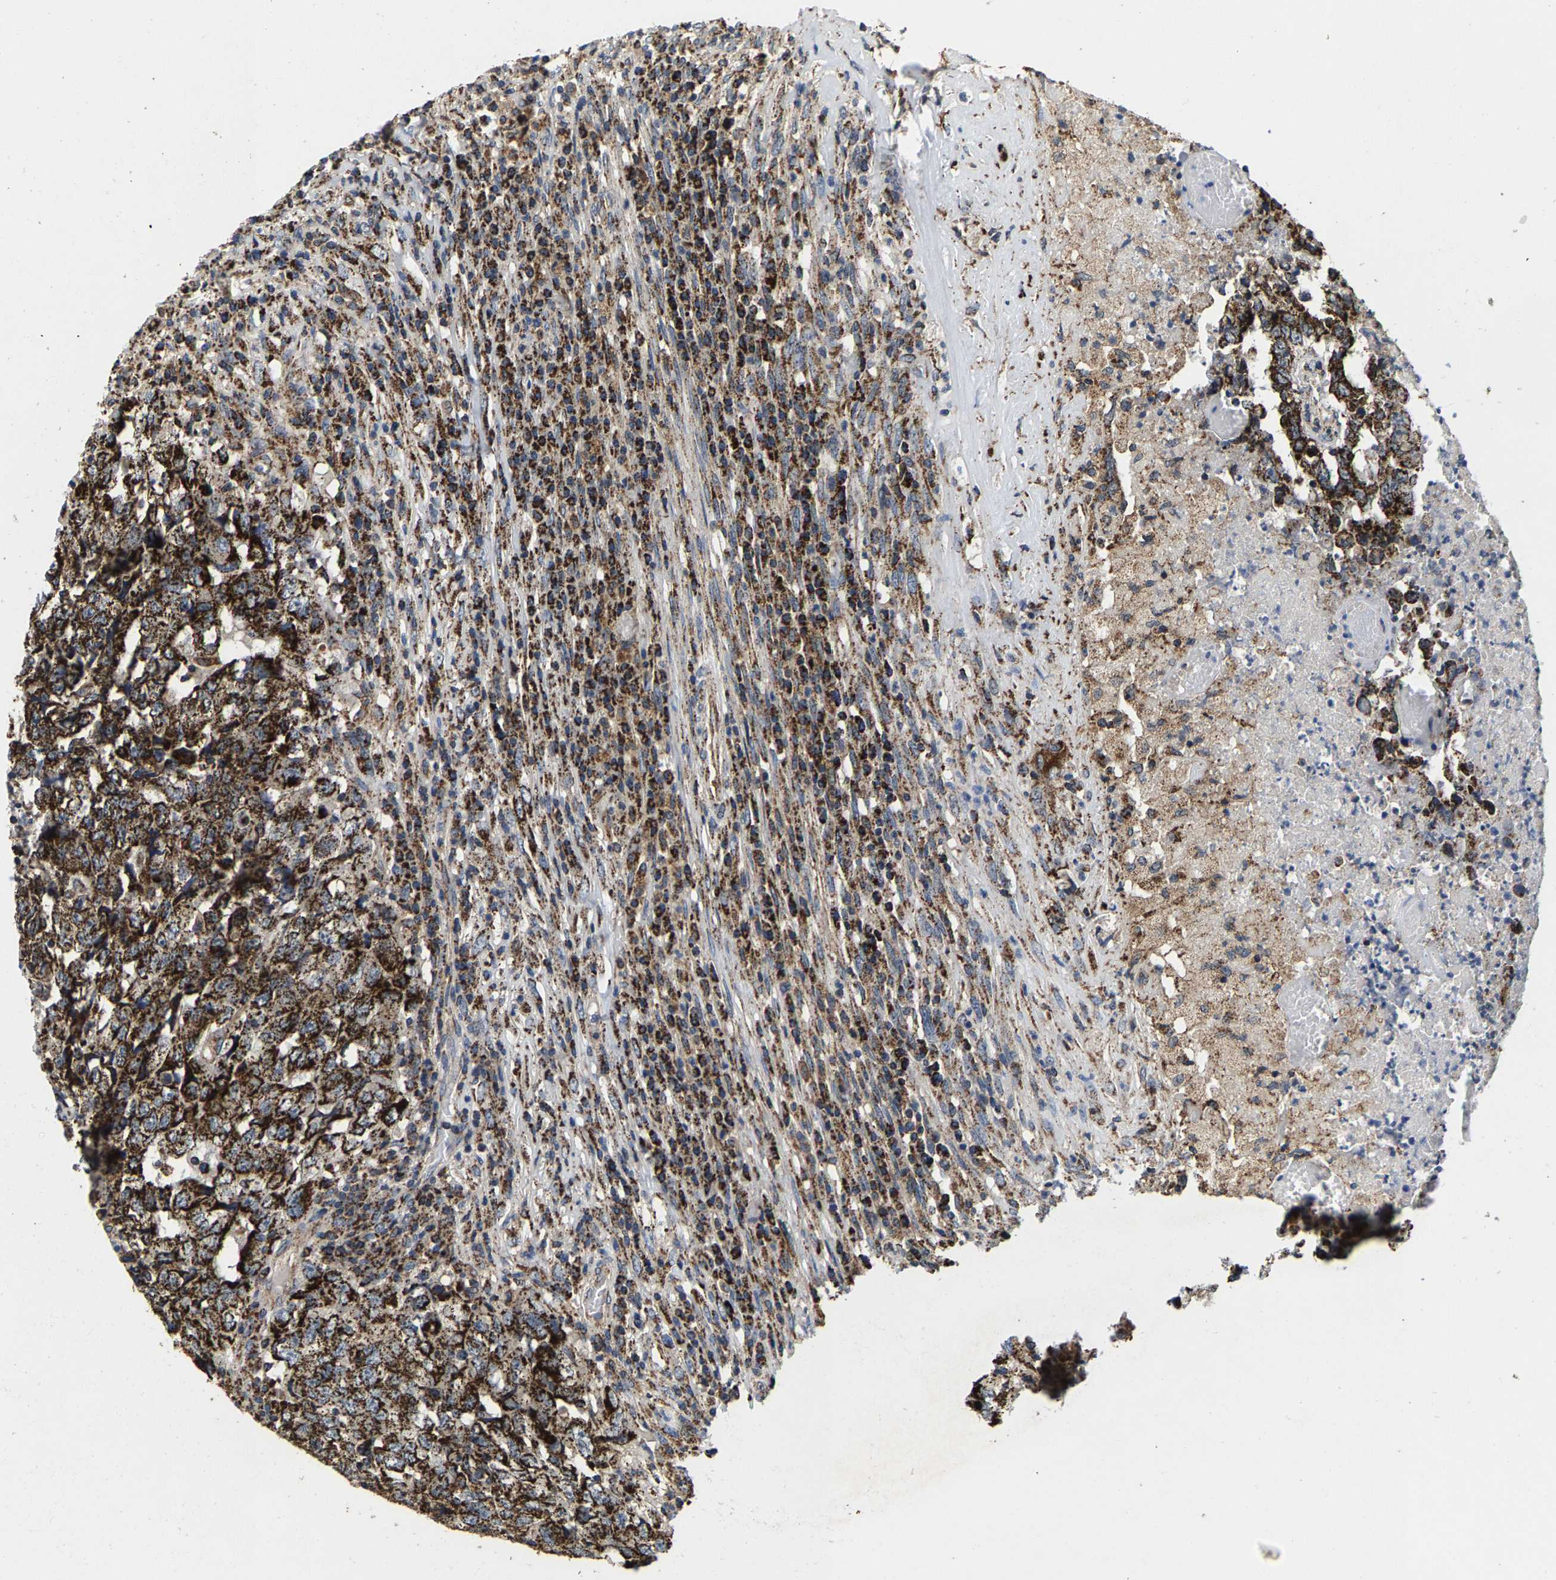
{"staining": {"intensity": "strong", "quantity": ">75%", "location": "cytoplasmic/membranous"}, "tissue": "testis cancer", "cell_type": "Tumor cells", "image_type": "cancer", "snomed": [{"axis": "morphology", "description": "Necrosis, NOS"}, {"axis": "morphology", "description": "Carcinoma, Embryonal, NOS"}, {"axis": "topography", "description": "Testis"}], "caption": "Protein expression analysis of human testis cancer reveals strong cytoplasmic/membranous expression in approximately >75% of tumor cells.", "gene": "SHMT2", "patient": {"sex": "male", "age": 19}}